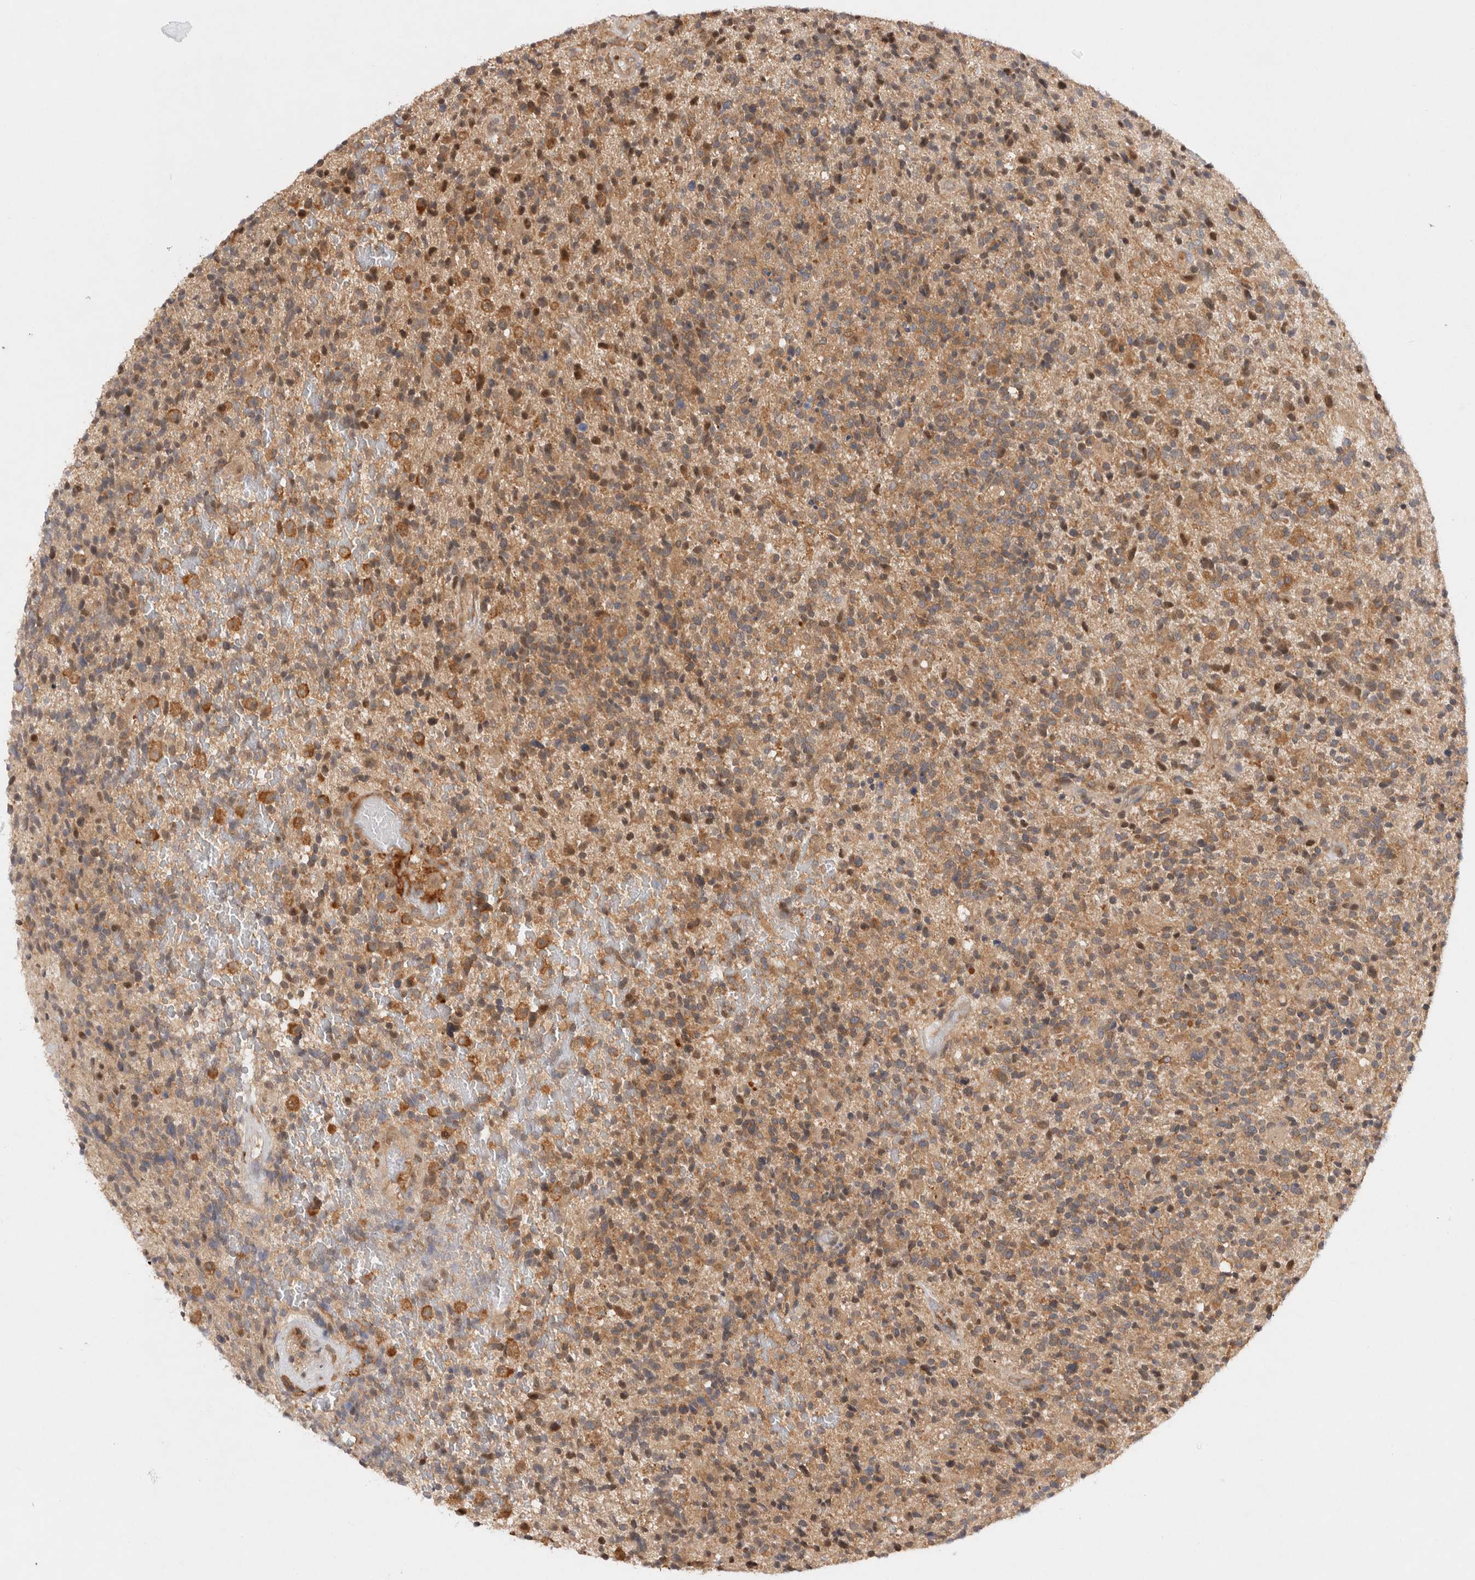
{"staining": {"intensity": "moderate", "quantity": ">75%", "location": "cytoplasmic/membranous"}, "tissue": "glioma", "cell_type": "Tumor cells", "image_type": "cancer", "snomed": [{"axis": "morphology", "description": "Glioma, malignant, High grade"}, {"axis": "topography", "description": "Brain"}], "caption": "Tumor cells demonstrate medium levels of moderate cytoplasmic/membranous expression in approximately >75% of cells in human malignant high-grade glioma.", "gene": "HTT", "patient": {"sex": "male", "age": 72}}